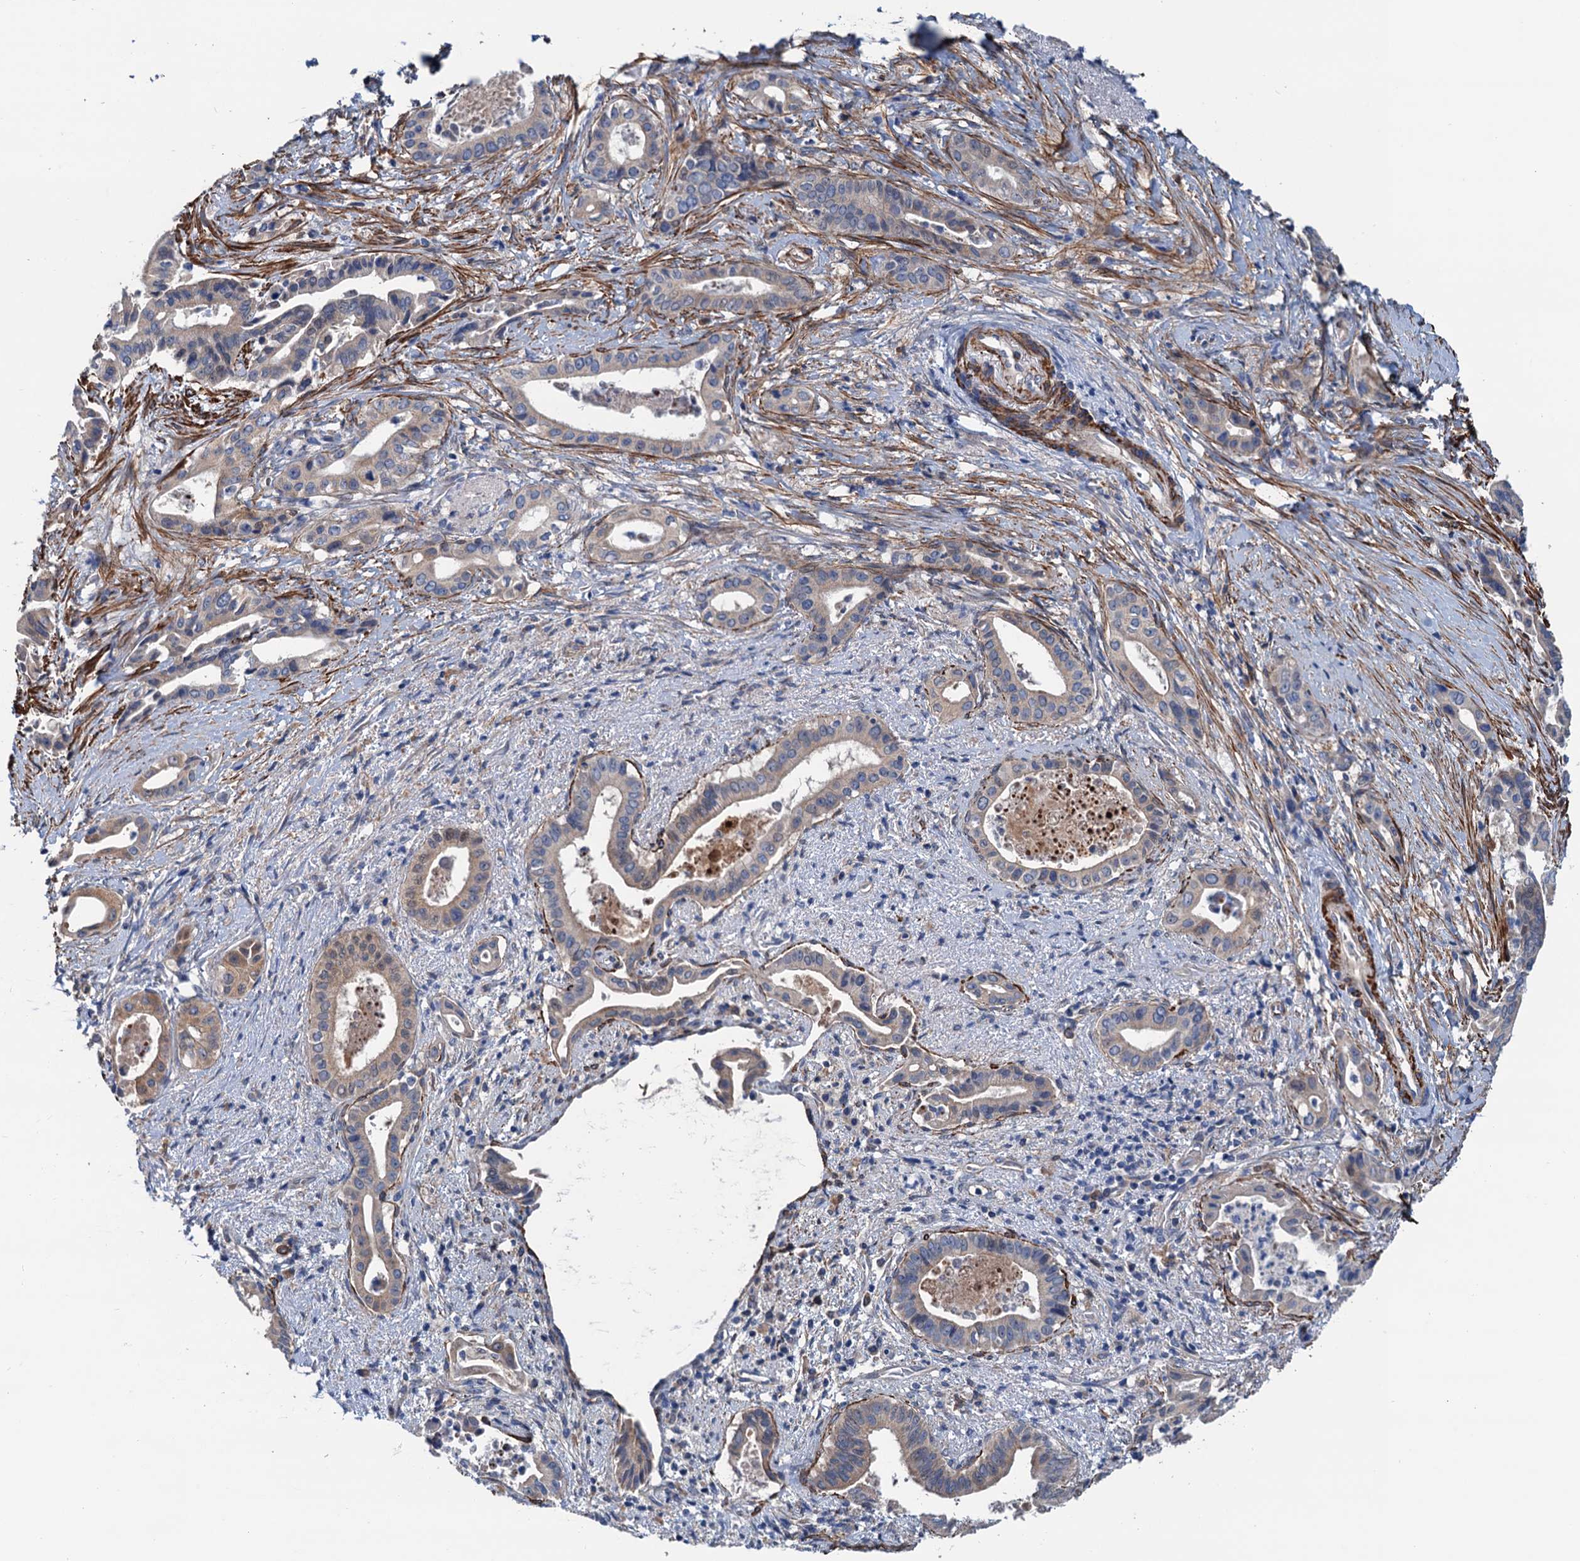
{"staining": {"intensity": "weak", "quantity": "<25%", "location": "cytoplasmic/membranous"}, "tissue": "pancreatic cancer", "cell_type": "Tumor cells", "image_type": "cancer", "snomed": [{"axis": "morphology", "description": "Adenocarcinoma, NOS"}, {"axis": "topography", "description": "Pancreas"}], "caption": "Image shows no protein expression in tumor cells of pancreatic adenocarcinoma tissue.", "gene": "CSTPP1", "patient": {"sex": "female", "age": 77}}